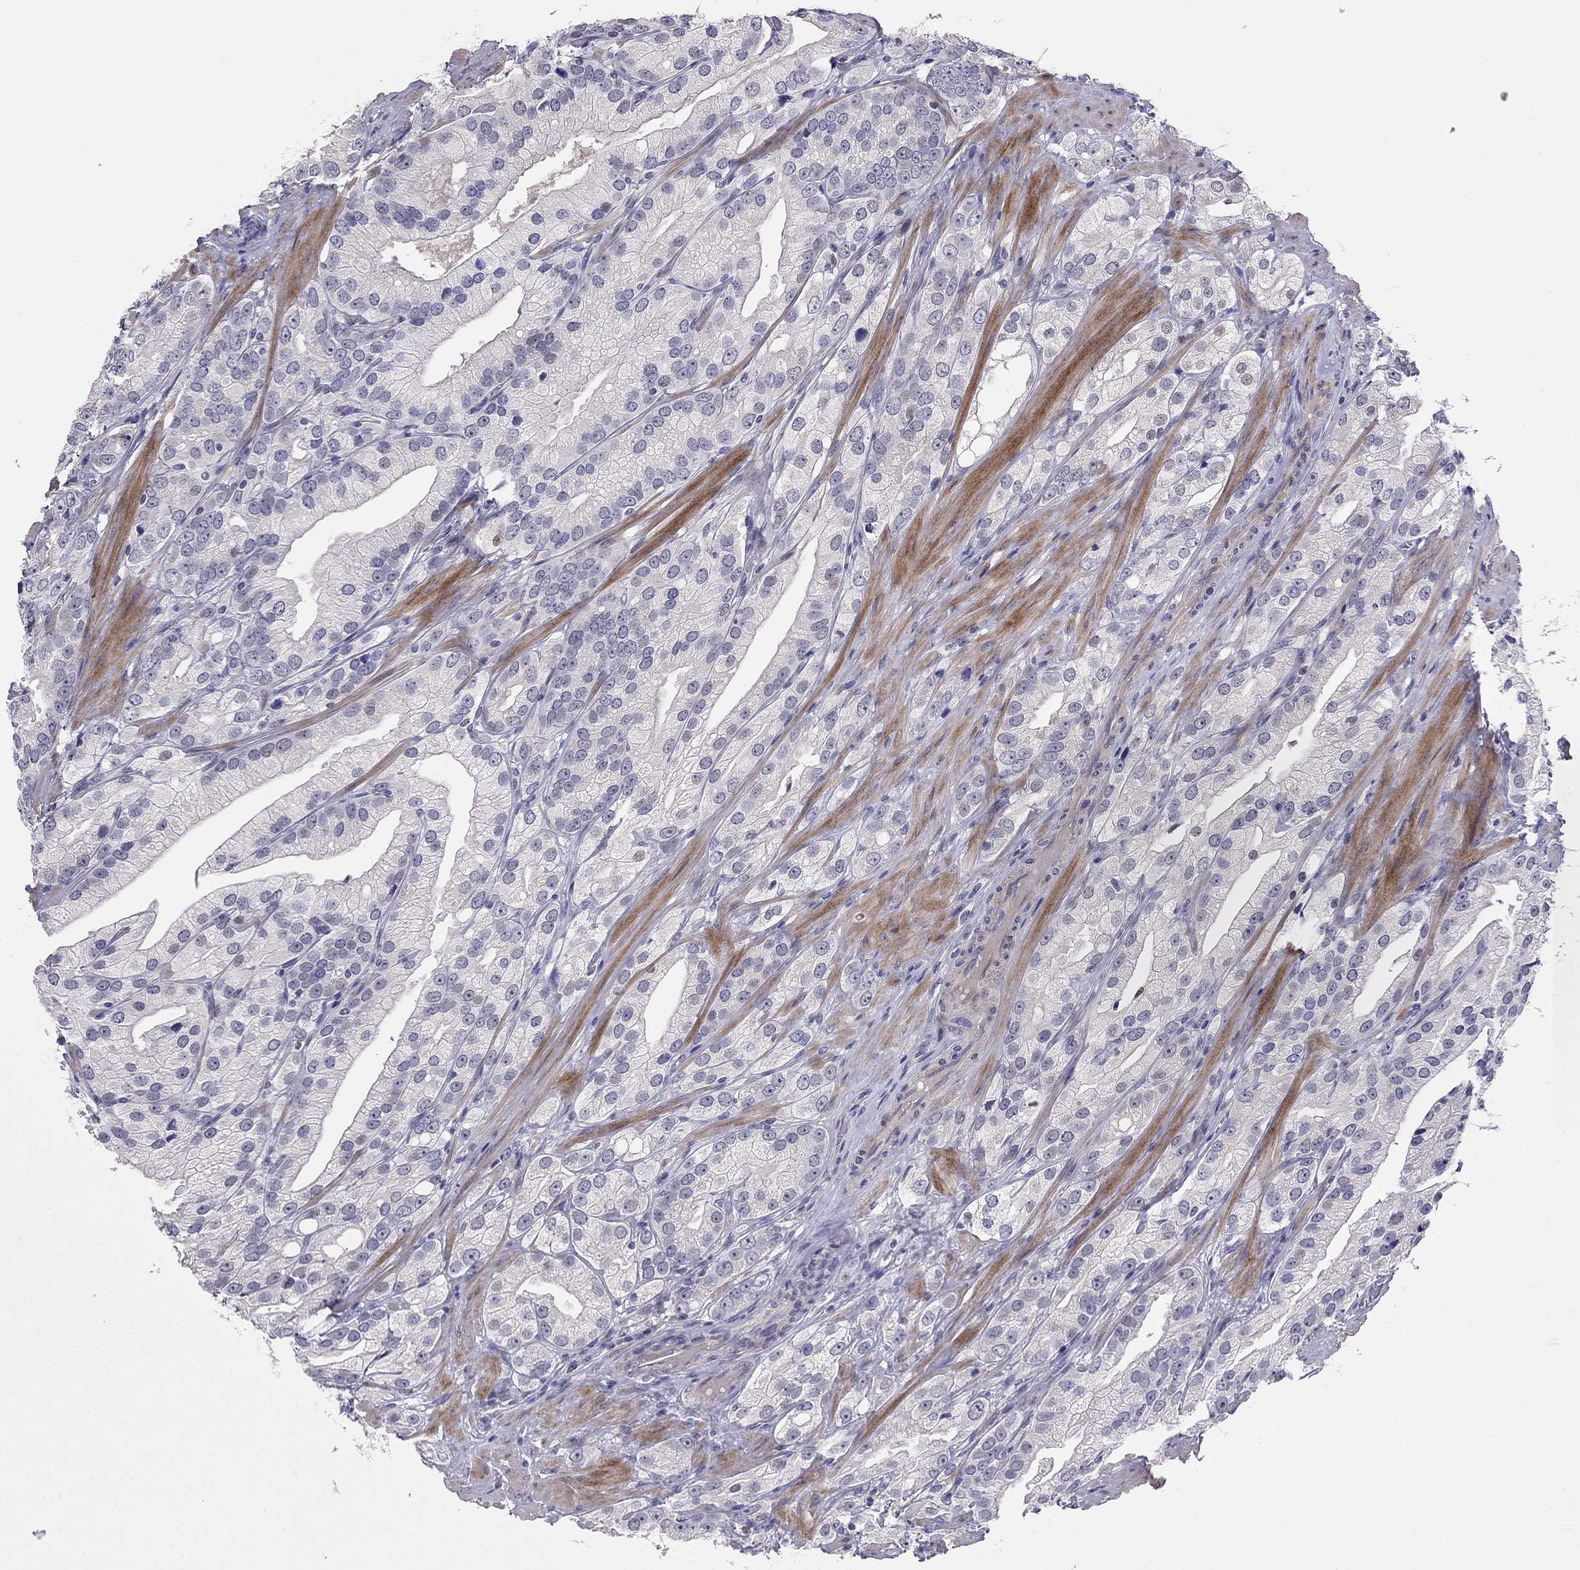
{"staining": {"intensity": "negative", "quantity": "none", "location": "none"}, "tissue": "prostate cancer", "cell_type": "Tumor cells", "image_type": "cancer", "snomed": [{"axis": "morphology", "description": "Adenocarcinoma, High grade"}, {"axis": "topography", "description": "Prostate and seminal vesicle, NOS"}], "caption": "Immunohistochemistry (IHC) image of prostate high-grade adenocarcinoma stained for a protein (brown), which reveals no staining in tumor cells.", "gene": "LRRC39", "patient": {"sex": "male", "age": 62}}